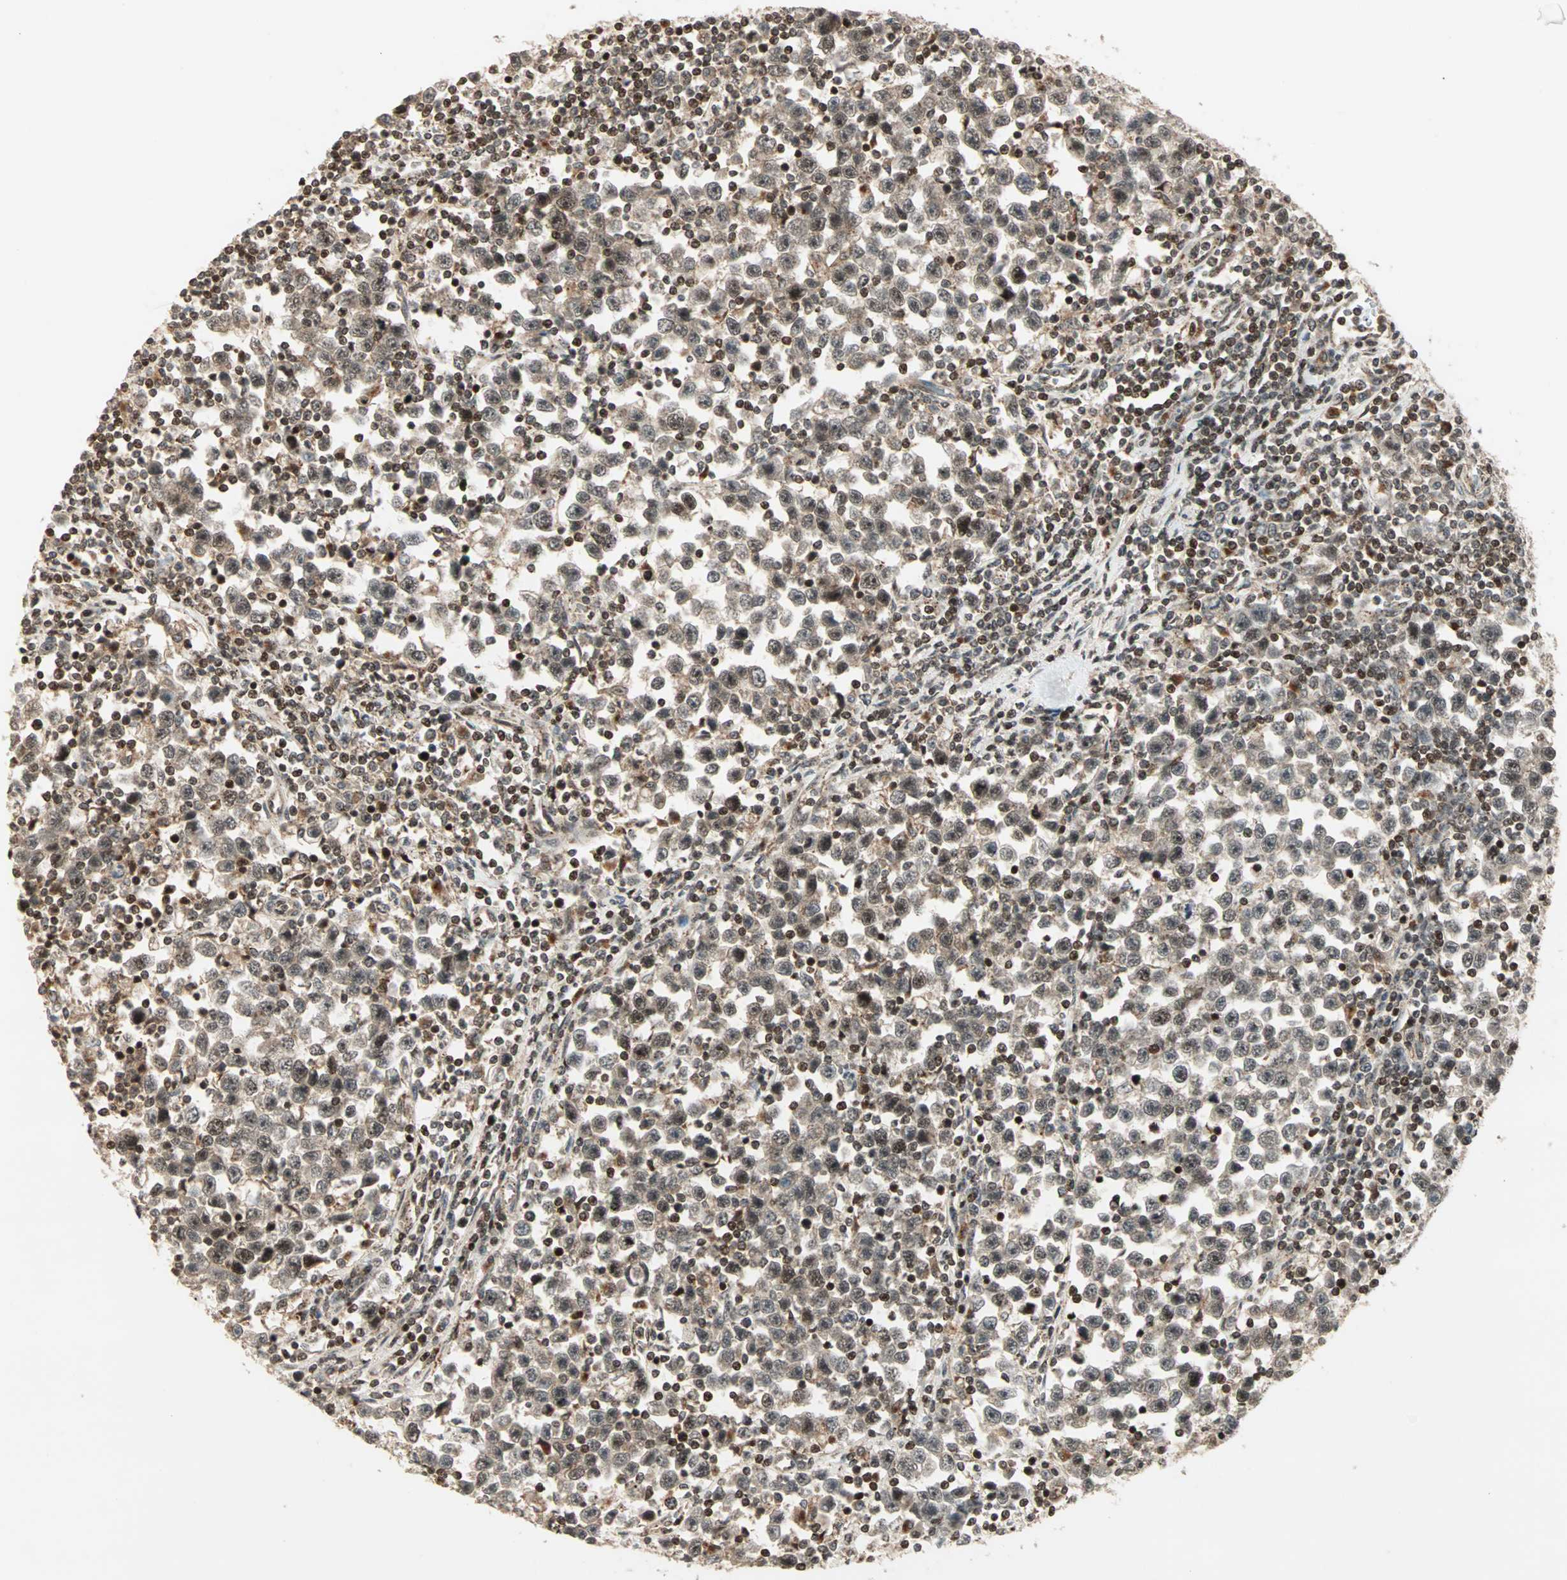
{"staining": {"intensity": "strong", "quantity": ">75%", "location": "cytoplasmic/membranous,nuclear"}, "tissue": "testis cancer", "cell_type": "Tumor cells", "image_type": "cancer", "snomed": [{"axis": "morphology", "description": "Seminoma, NOS"}, {"axis": "topography", "description": "Testis"}], "caption": "IHC staining of testis cancer (seminoma), which reveals high levels of strong cytoplasmic/membranous and nuclear positivity in about >75% of tumor cells indicating strong cytoplasmic/membranous and nuclear protein staining. The staining was performed using DAB (brown) for protein detection and nuclei were counterstained in hematoxylin (blue).", "gene": "ZBED9", "patient": {"sex": "male", "age": 43}}